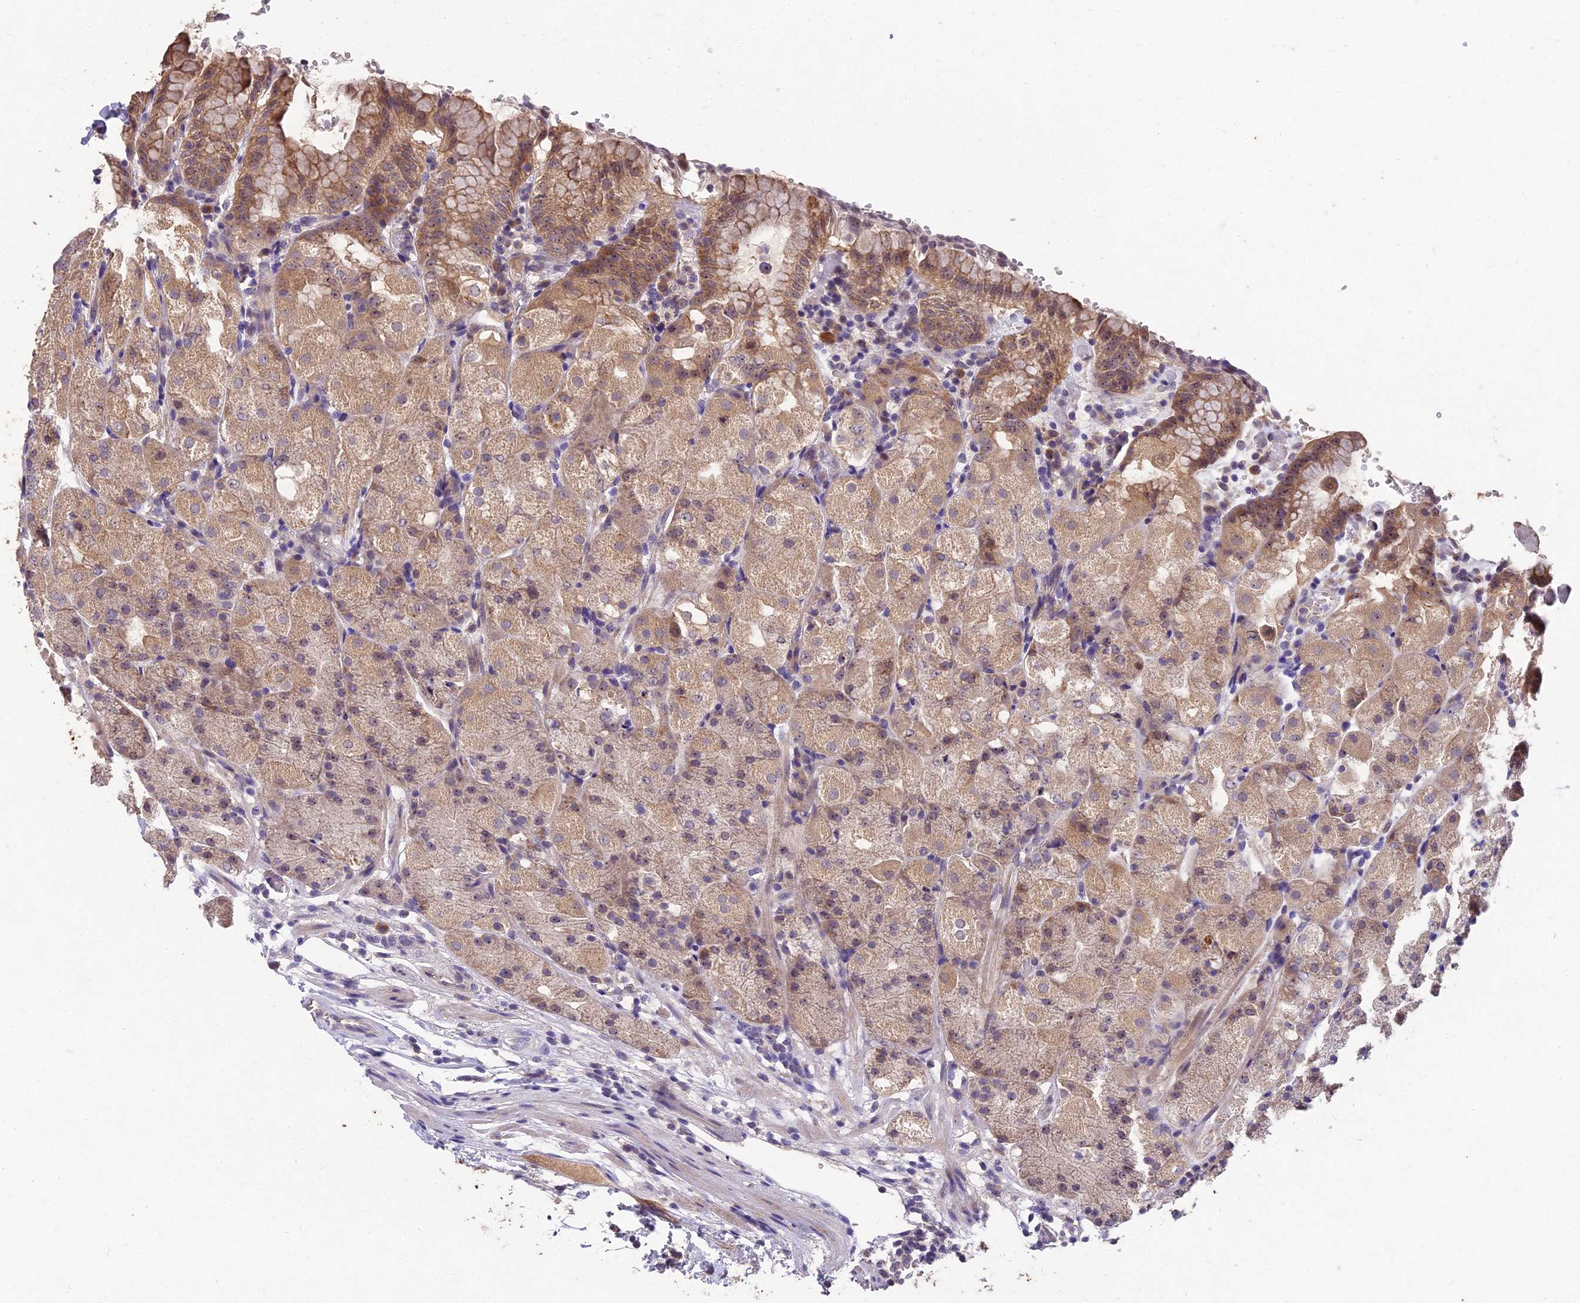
{"staining": {"intensity": "moderate", "quantity": ">75%", "location": "cytoplasmic/membranous,nuclear"}, "tissue": "stomach", "cell_type": "Glandular cells", "image_type": "normal", "snomed": [{"axis": "morphology", "description": "Normal tissue, NOS"}, {"axis": "topography", "description": "Stomach, upper"}, {"axis": "topography", "description": "Stomach, lower"}], "caption": "Immunohistochemical staining of benign stomach demonstrates medium levels of moderate cytoplasmic/membranous,nuclear positivity in about >75% of glandular cells. The protein is stained brown, and the nuclei are stained in blue (DAB IHC with brightfield microscopy, high magnification).", "gene": "ZNF333", "patient": {"sex": "male", "age": 62}}